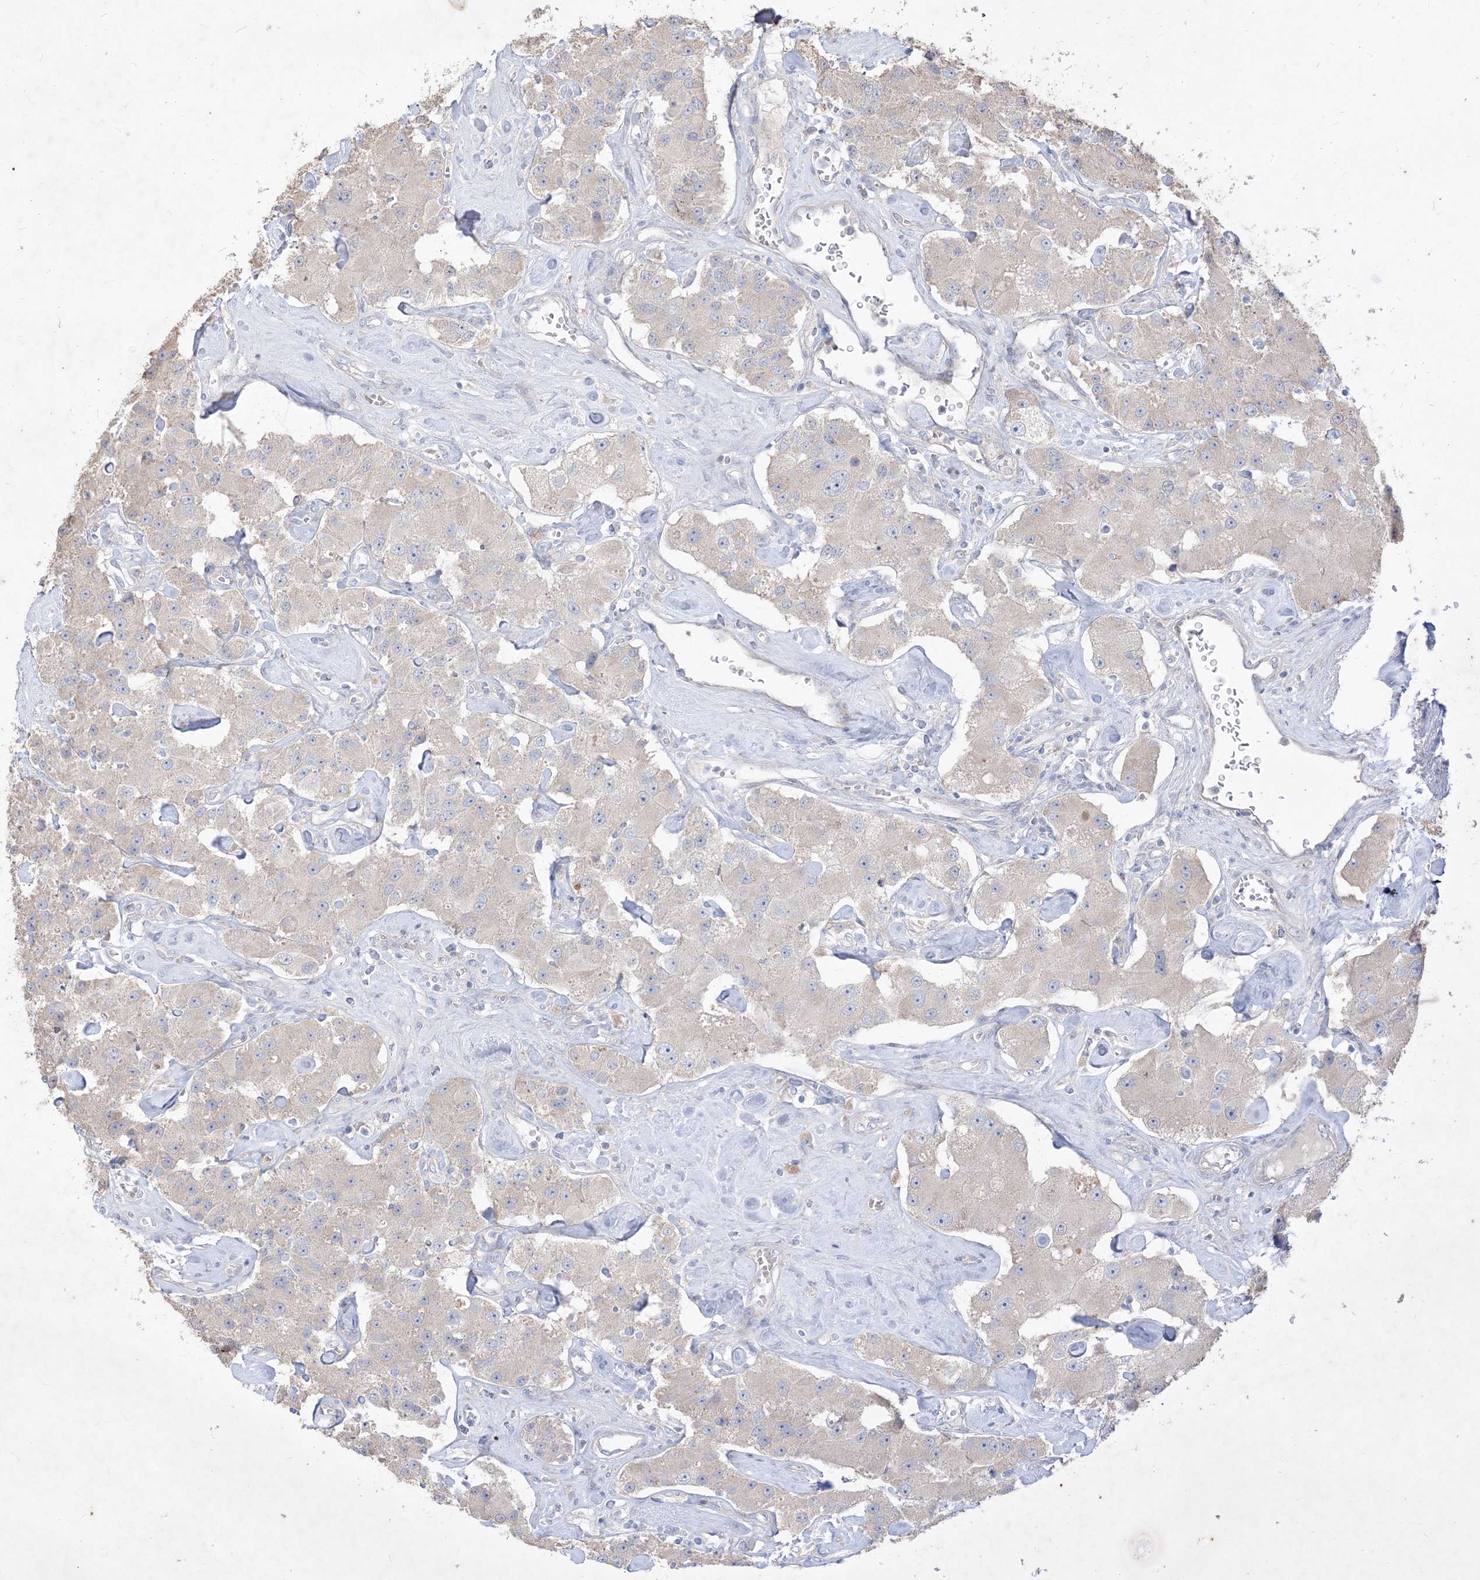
{"staining": {"intensity": "weak", "quantity": "<25%", "location": "cytoplasmic/membranous"}, "tissue": "carcinoid", "cell_type": "Tumor cells", "image_type": "cancer", "snomed": [{"axis": "morphology", "description": "Carcinoid, malignant, NOS"}, {"axis": "topography", "description": "Pancreas"}], "caption": "Protein analysis of carcinoid (malignant) demonstrates no significant staining in tumor cells.", "gene": "PLEKHA3", "patient": {"sex": "male", "age": 41}}